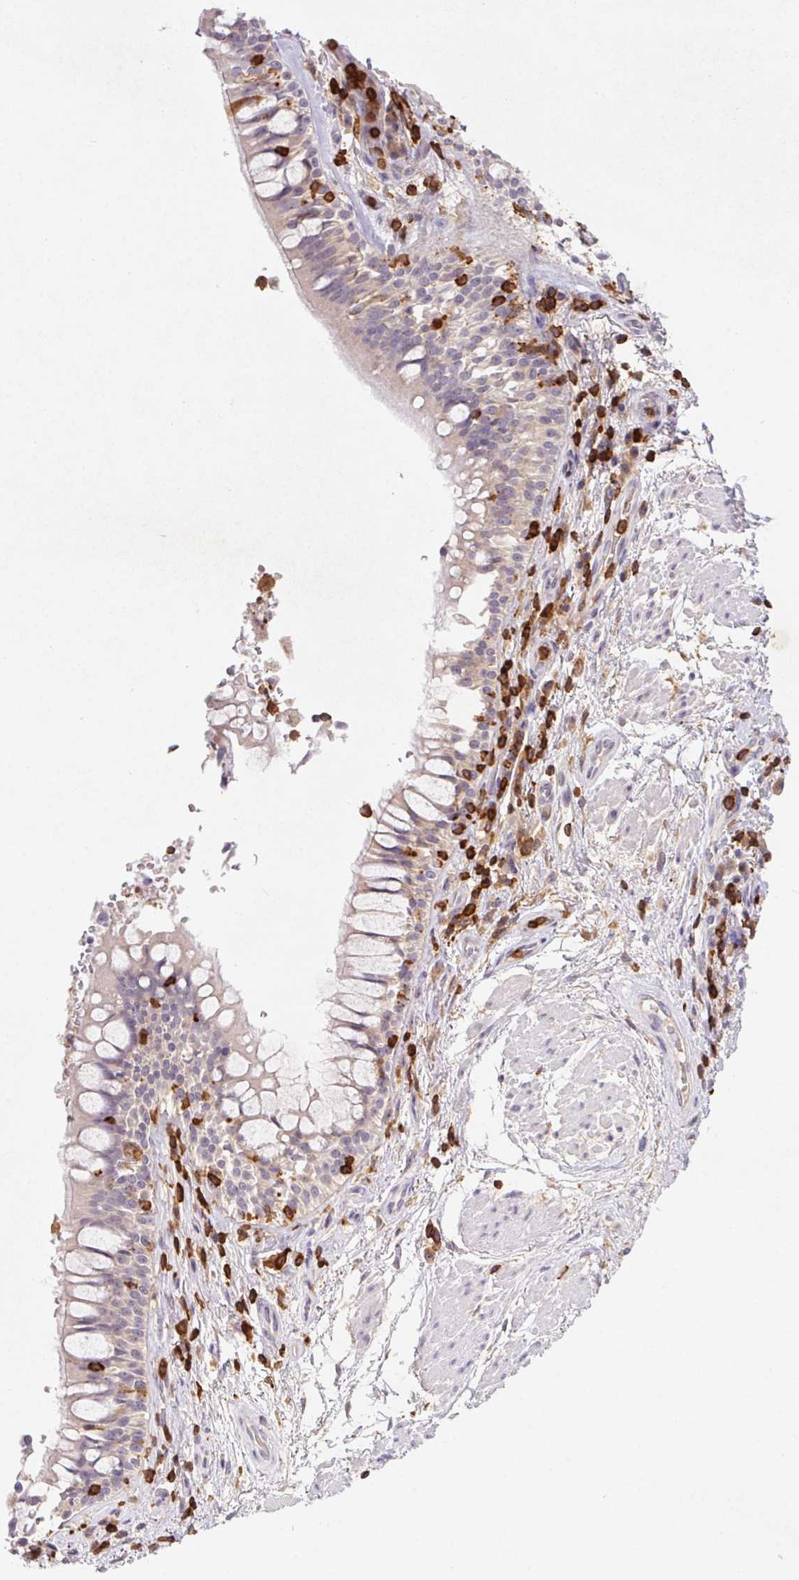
{"staining": {"intensity": "moderate", "quantity": "<25%", "location": "cytoplasmic/membranous"}, "tissue": "soft tissue", "cell_type": "Fibroblasts", "image_type": "normal", "snomed": [{"axis": "morphology", "description": "Normal tissue, NOS"}, {"axis": "topography", "description": "Cartilage tissue"}, {"axis": "topography", "description": "Bronchus"}], "caption": "Immunohistochemistry histopathology image of normal soft tissue: soft tissue stained using immunohistochemistry displays low levels of moderate protein expression localized specifically in the cytoplasmic/membranous of fibroblasts, appearing as a cytoplasmic/membranous brown color.", "gene": "APBB1IP", "patient": {"sex": "male", "age": 64}}